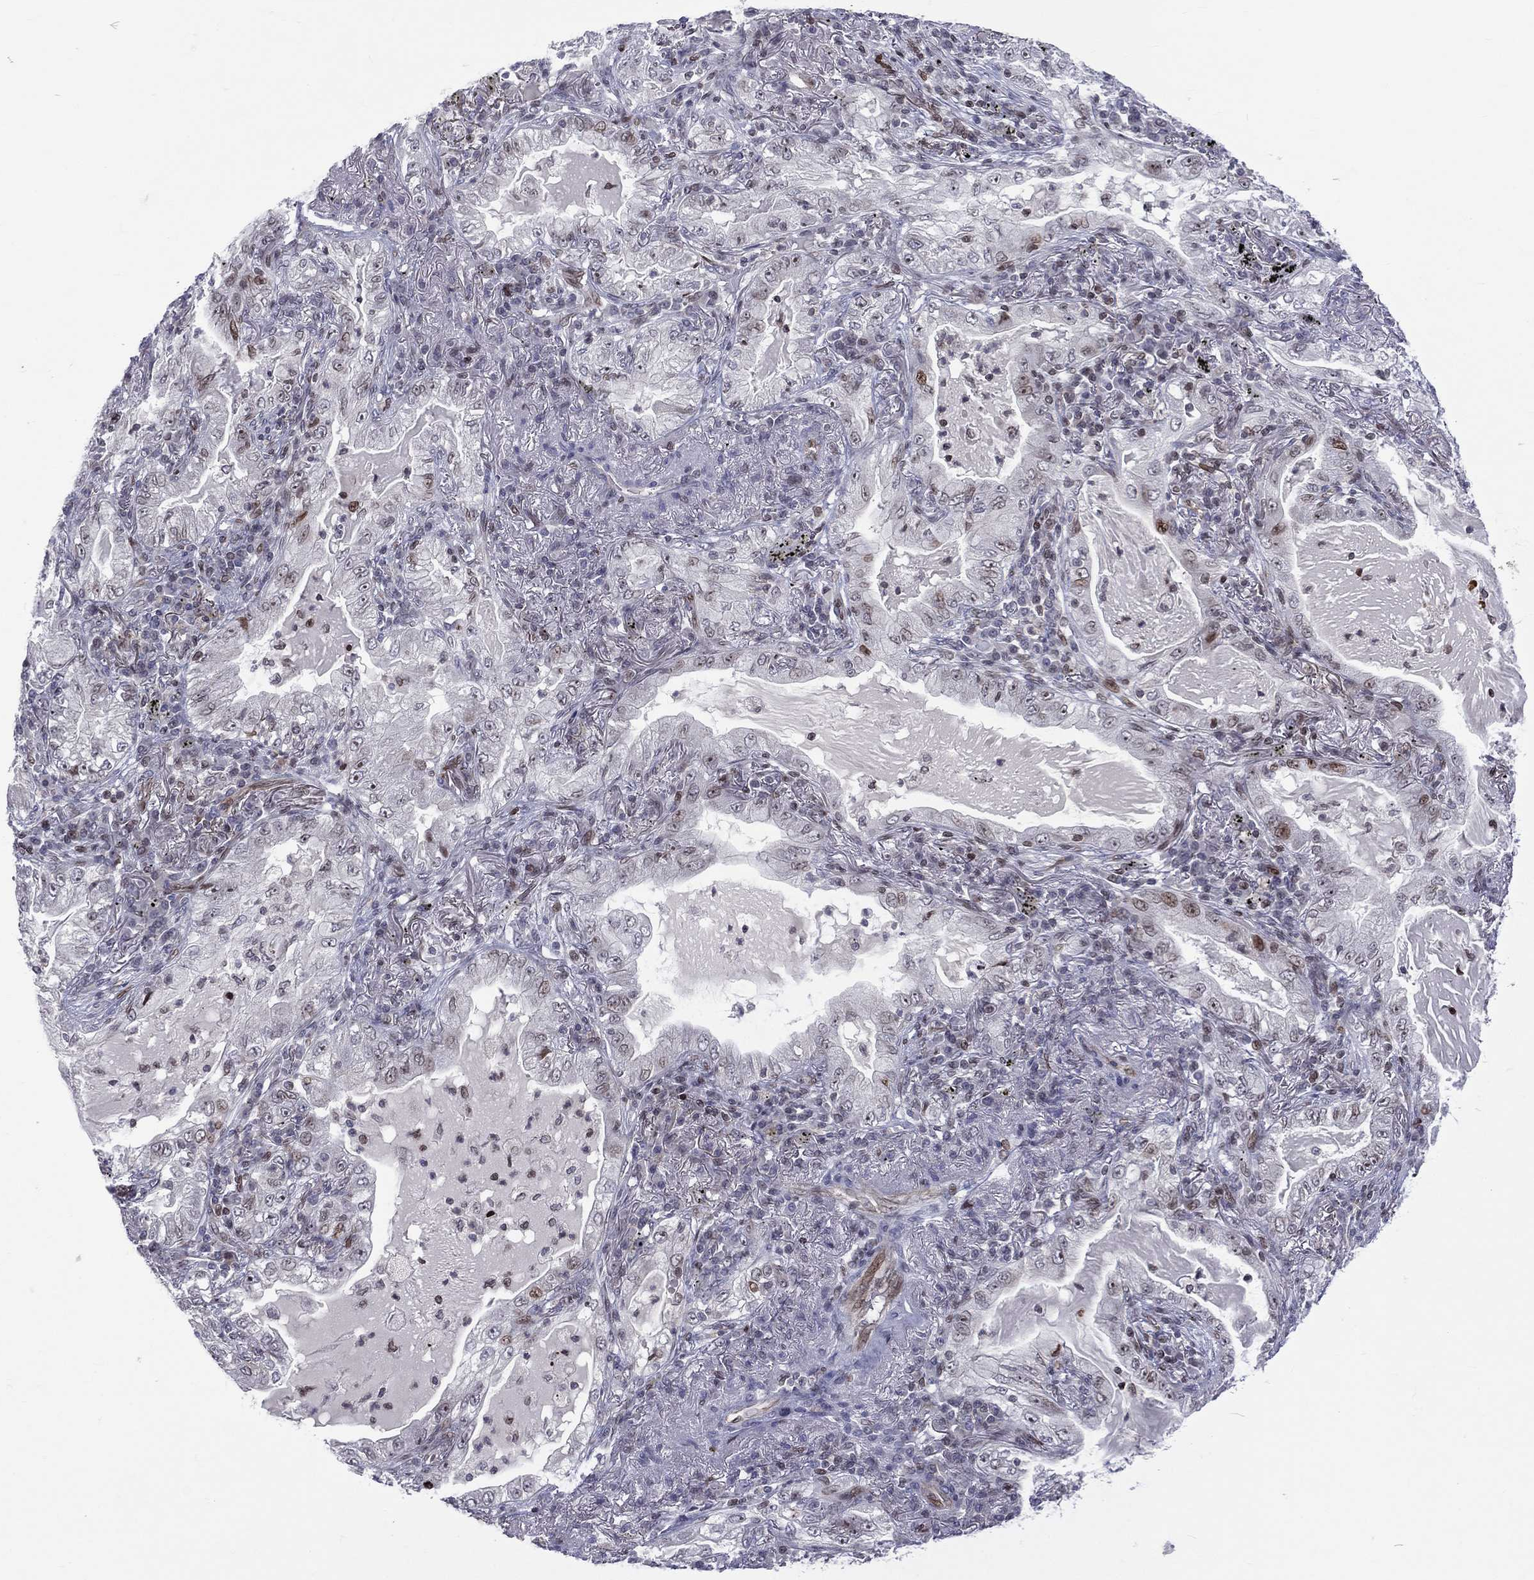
{"staining": {"intensity": "moderate", "quantity": "<25%", "location": "nuclear"}, "tissue": "lung cancer", "cell_type": "Tumor cells", "image_type": "cancer", "snomed": [{"axis": "morphology", "description": "Adenocarcinoma, NOS"}, {"axis": "topography", "description": "Lung"}], "caption": "Protein expression analysis of human lung cancer reveals moderate nuclear staining in about <25% of tumor cells.", "gene": "DBF4B", "patient": {"sex": "female", "age": 73}}